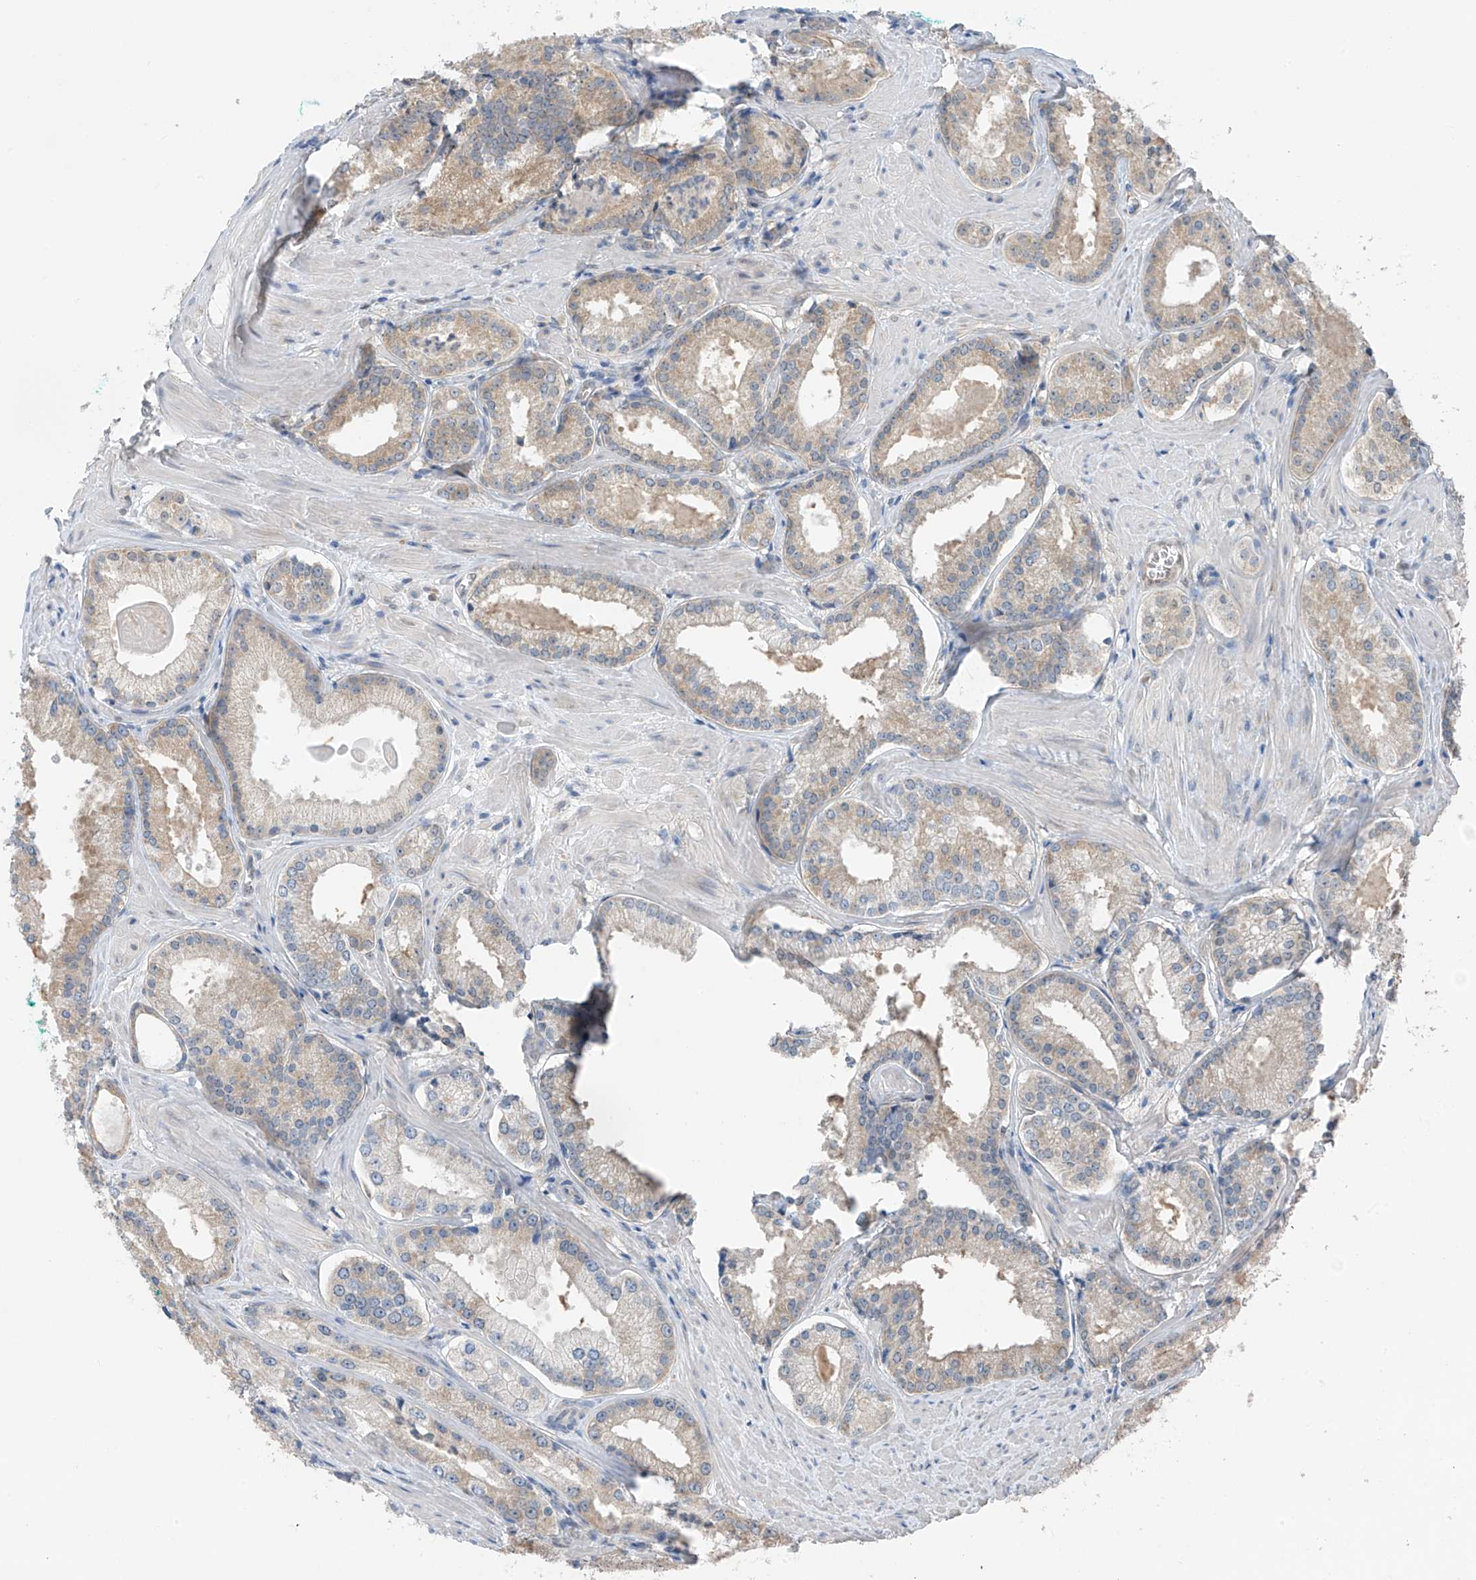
{"staining": {"intensity": "weak", "quantity": "25%-75%", "location": "cytoplasmic/membranous"}, "tissue": "prostate cancer", "cell_type": "Tumor cells", "image_type": "cancer", "snomed": [{"axis": "morphology", "description": "Adenocarcinoma, Low grade"}, {"axis": "topography", "description": "Prostate"}], "caption": "Weak cytoplasmic/membranous protein positivity is identified in about 25%-75% of tumor cells in prostate adenocarcinoma (low-grade). The staining is performed using DAB (3,3'-diaminobenzidine) brown chromogen to label protein expression. The nuclei are counter-stained blue using hematoxylin.", "gene": "RPL4", "patient": {"sex": "male", "age": 54}}